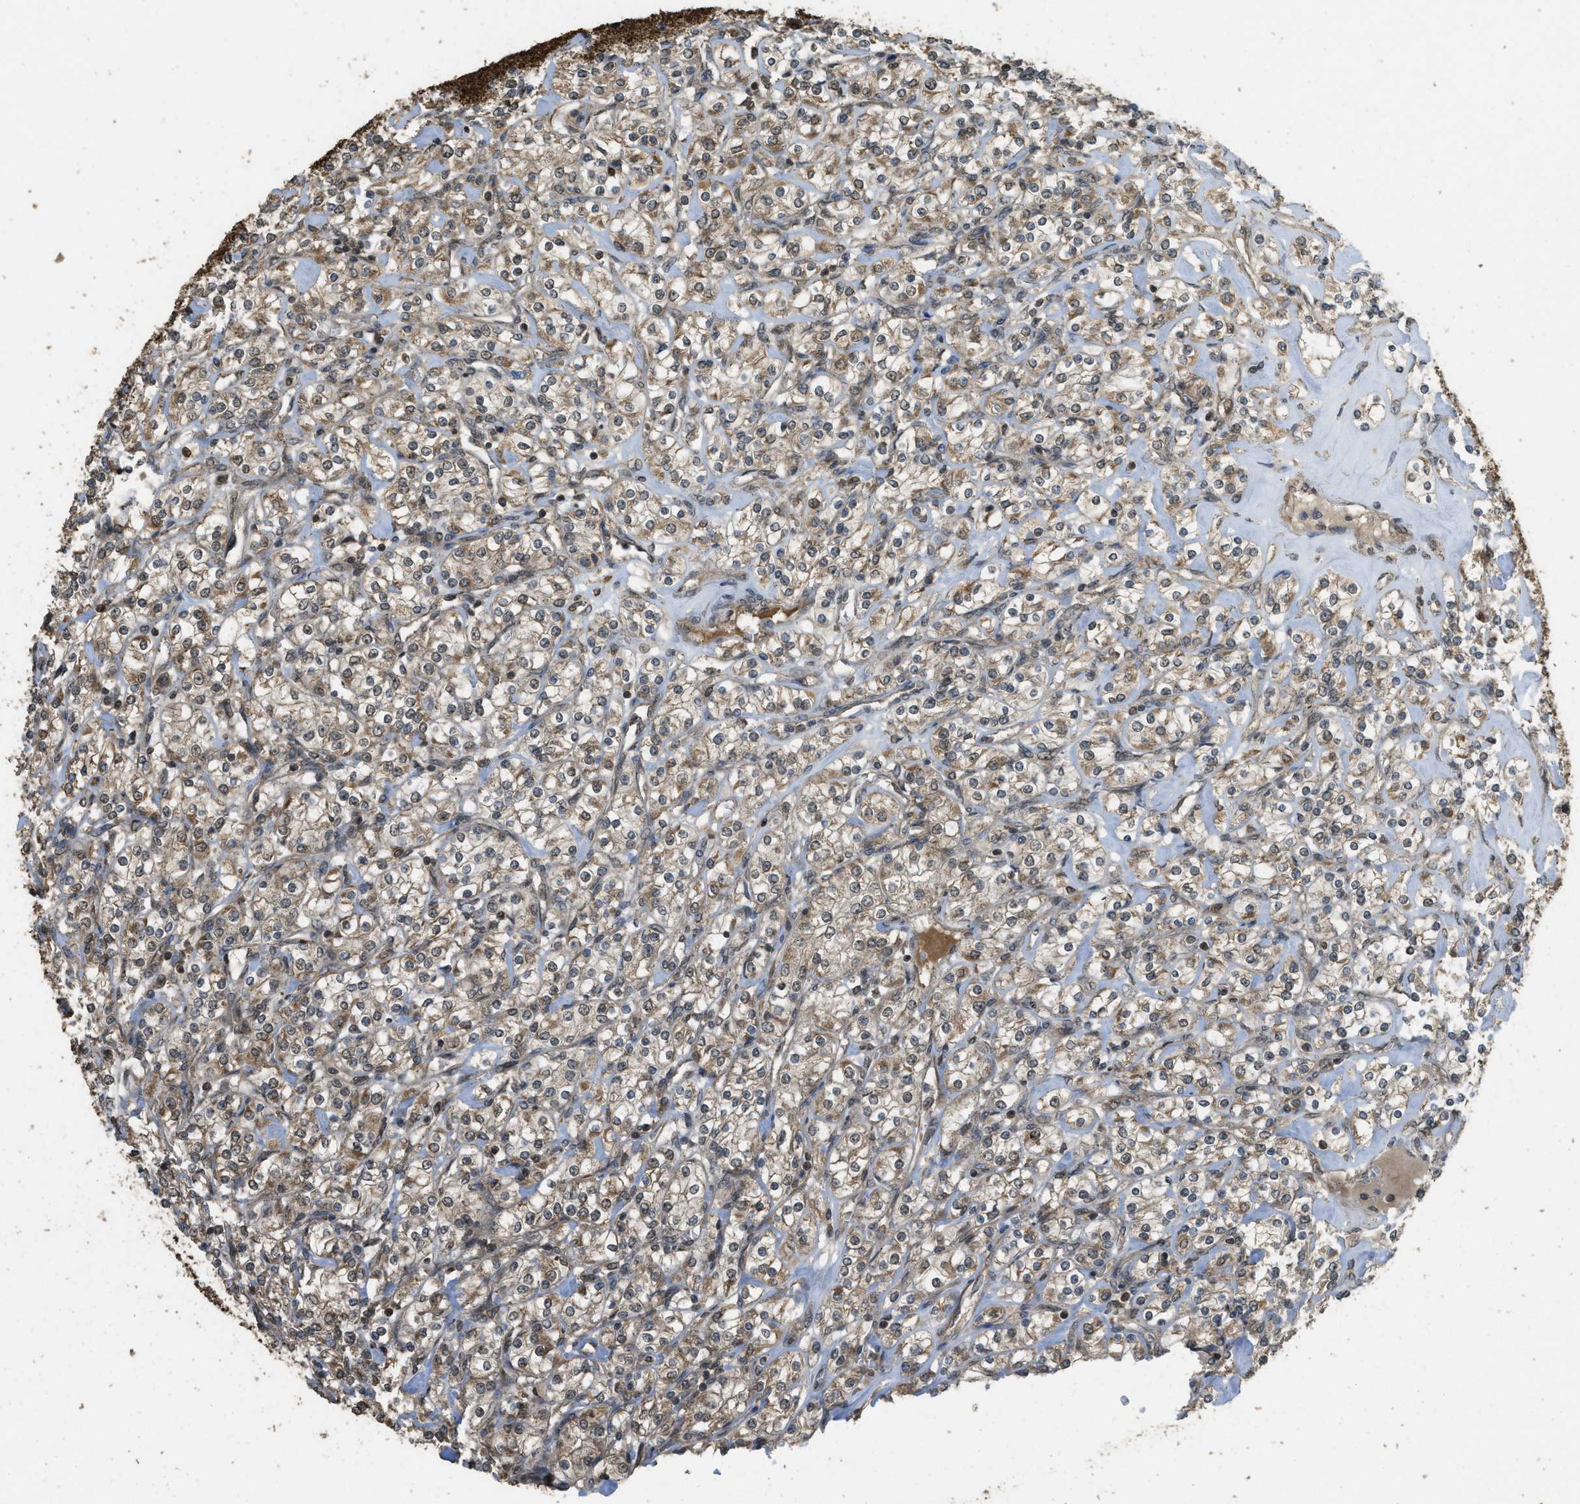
{"staining": {"intensity": "moderate", "quantity": ">75%", "location": "cytoplasmic/membranous"}, "tissue": "renal cancer", "cell_type": "Tumor cells", "image_type": "cancer", "snomed": [{"axis": "morphology", "description": "Adenocarcinoma, NOS"}, {"axis": "topography", "description": "Kidney"}], "caption": "Protein expression analysis of renal cancer (adenocarcinoma) exhibits moderate cytoplasmic/membranous positivity in about >75% of tumor cells.", "gene": "CTPS1", "patient": {"sex": "male", "age": 77}}